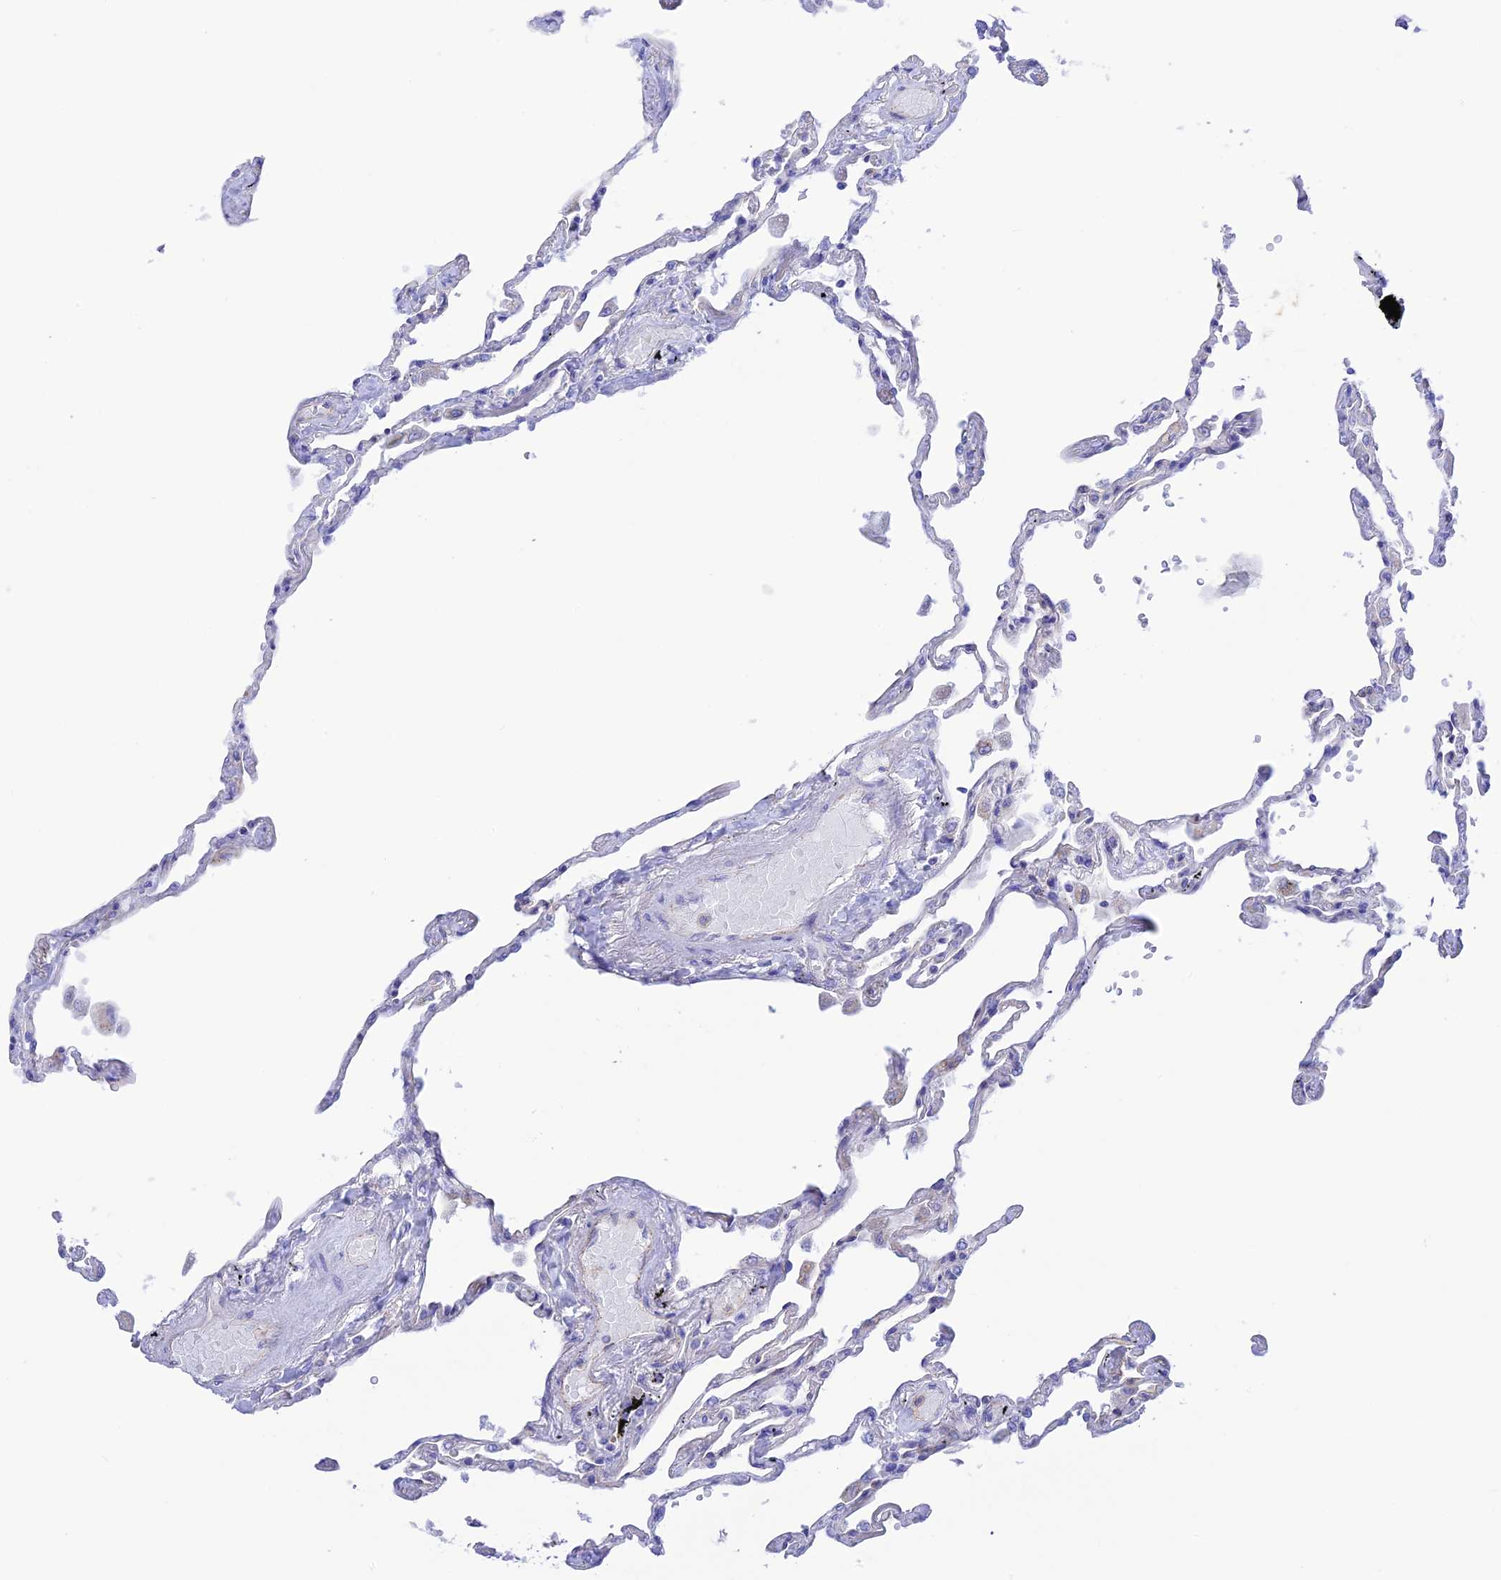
{"staining": {"intensity": "negative", "quantity": "none", "location": "none"}, "tissue": "lung", "cell_type": "Alveolar cells", "image_type": "normal", "snomed": [{"axis": "morphology", "description": "Normal tissue, NOS"}, {"axis": "topography", "description": "Lung"}], "caption": "Immunohistochemistry micrograph of benign lung: lung stained with DAB demonstrates no significant protein positivity in alveolar cells.", "gene": "CHSY3", "patient": {"sex": "female", "age": 67}}